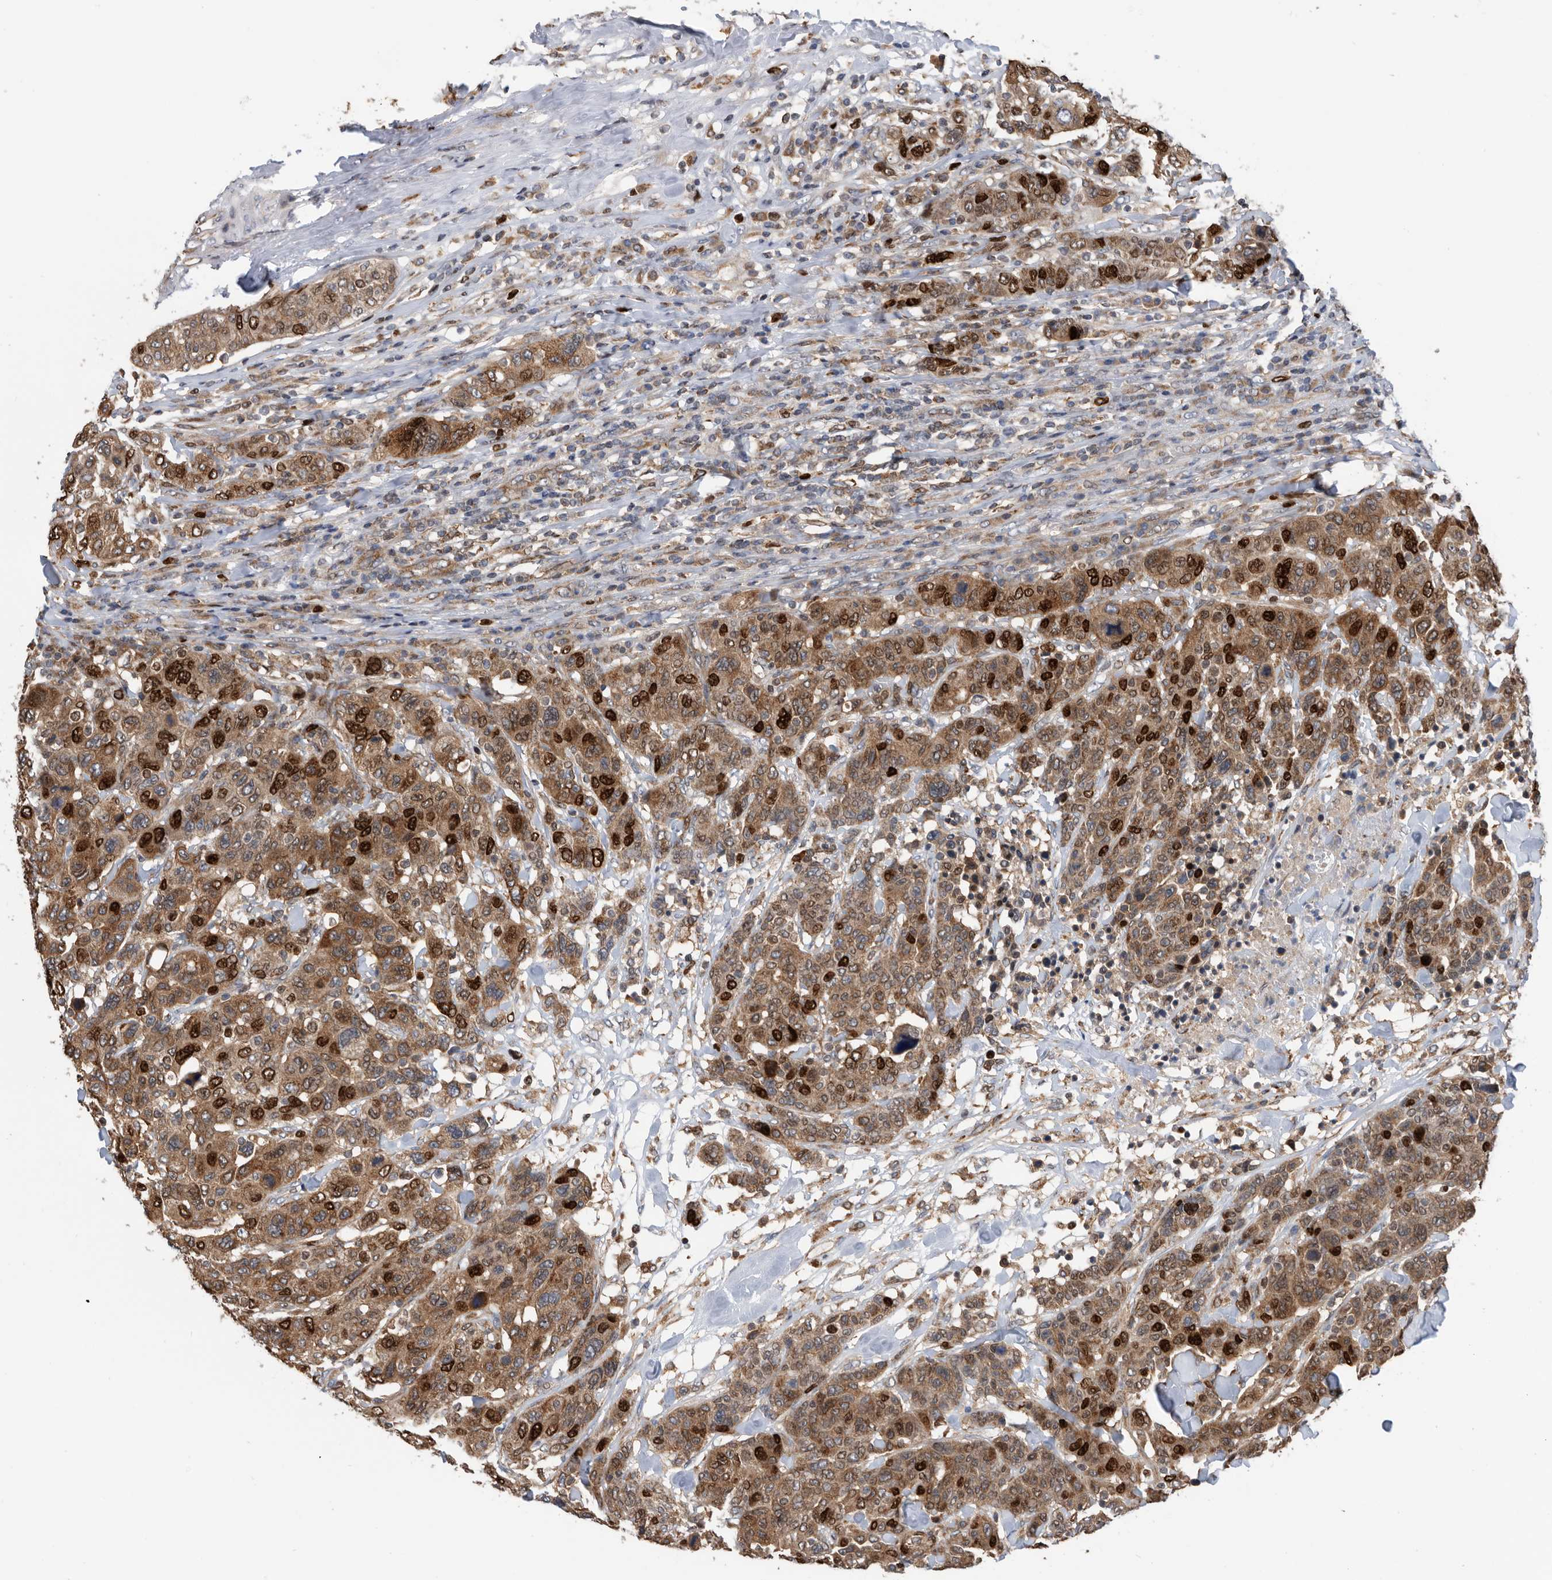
{"staining": {"intensity": "strong", "quantity": ">75%", "location": "cytoplasmic/membranous,nuclear"}, "tissue": "breast cancer", "cell_type": "Tumor cells", "image_type": "cancer", "snomed": [{"axis": "morphology", "description": "Duct carcinoma"}, {"axis": "topography", "description": "Breast"}], "caption": "Approximately >75% of tumor cells in invasive ductal carcinoma (breast) exhibit strong cytoplasmic/membranous and nuclear protein expression as visualized by brown immunohistochemical staining.", "gene": "ATAD2", "patient": {"sex": "female", "age": 37}}